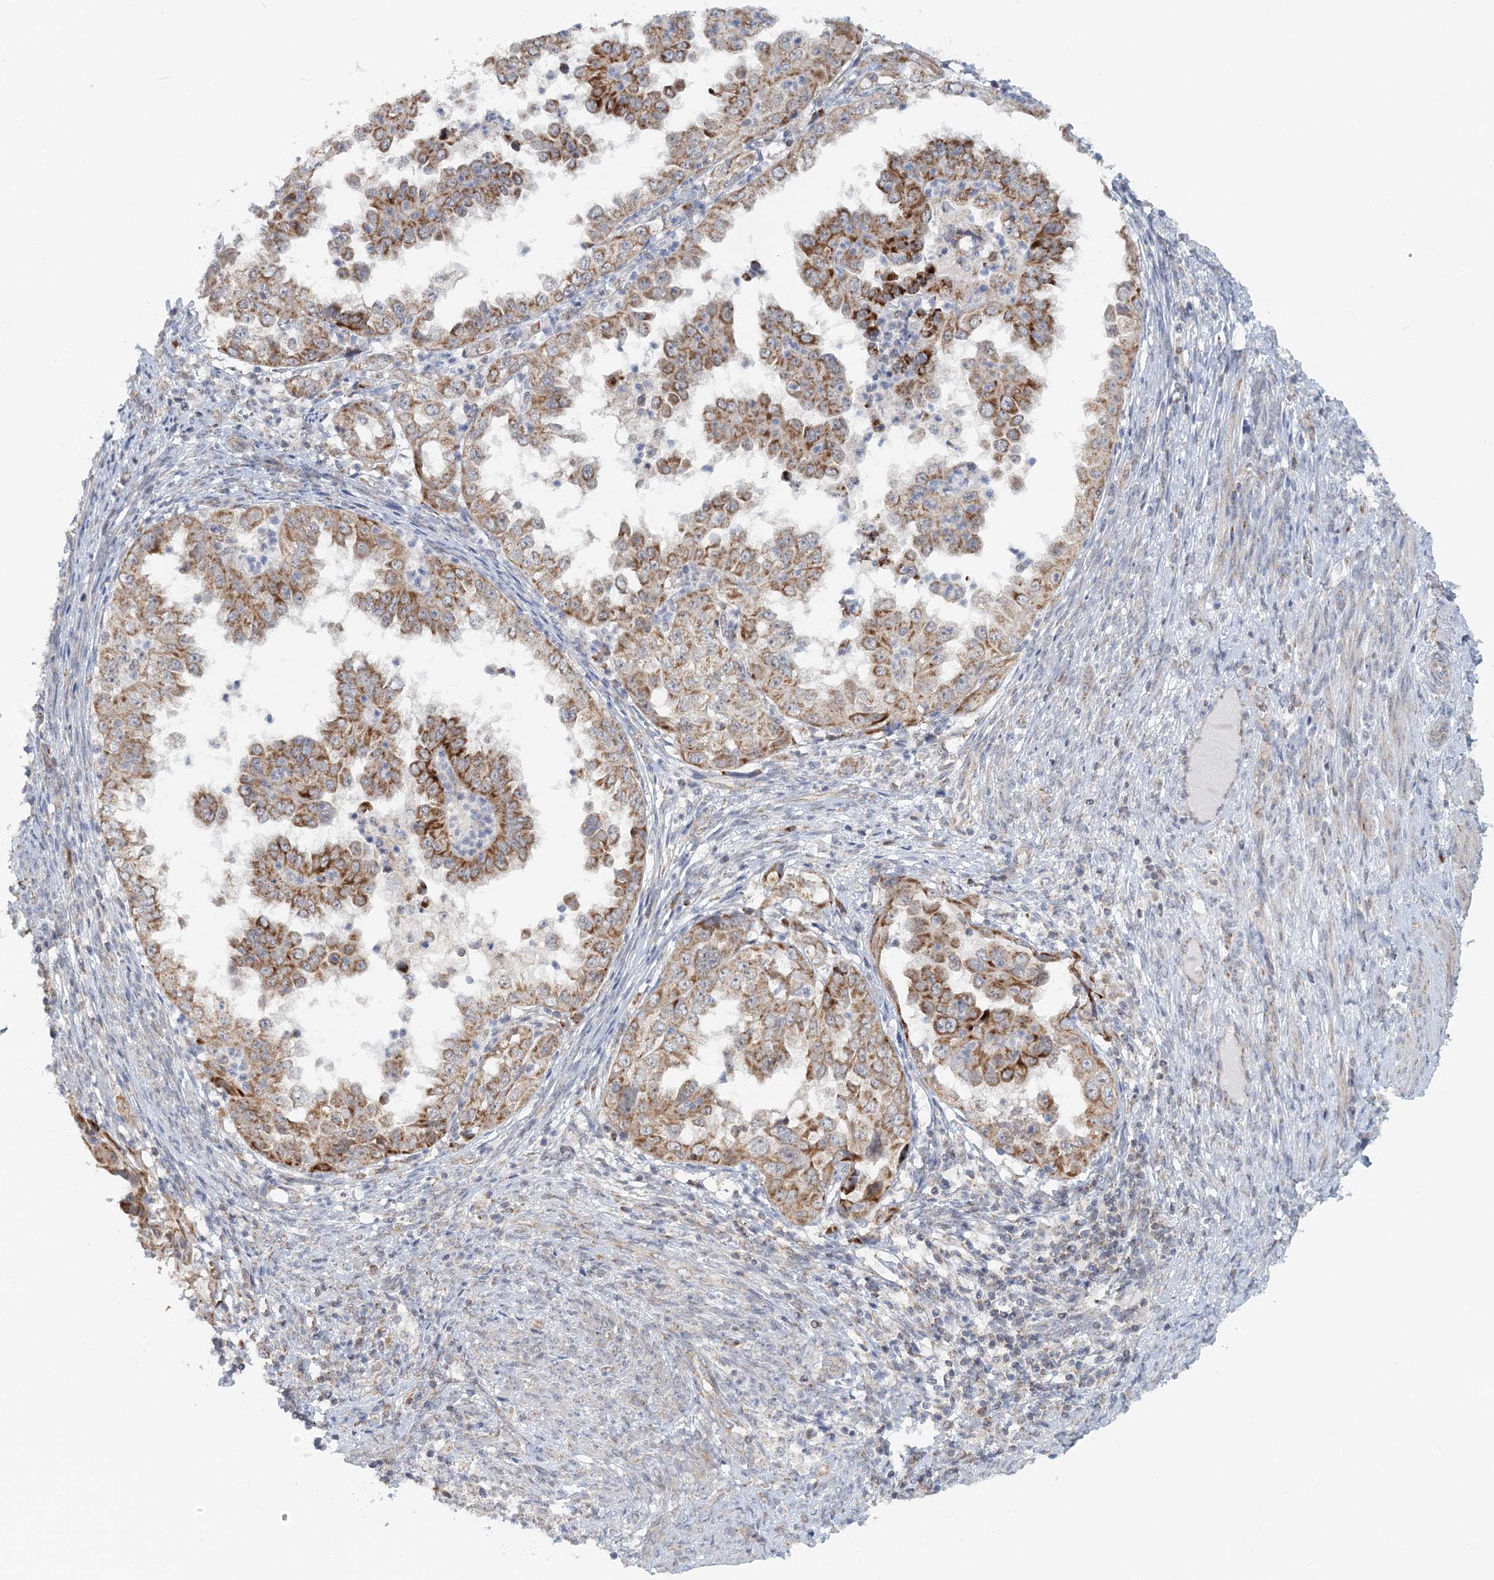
{"staining": {"intensity": "moderate", "quantity": ">75%", "location": "cytoplasmic/membranous"}, "tissue": "endometrial cancer", "cell_type": "Tumor cells", "image_type": "cancer", "snomed": [{"axis": "morphology", "description": "Adenocarcinoma, NOS"}, {"axis": "topography", "description": "Endometrium"}], "caption": "A brown stain labels moderate cytoplasmic/membranous staining of a protein in human endometrial adenocarcinoma tumor cells.", "gene": "RNF150", "patient": {"sex": "female", "age": 85}}